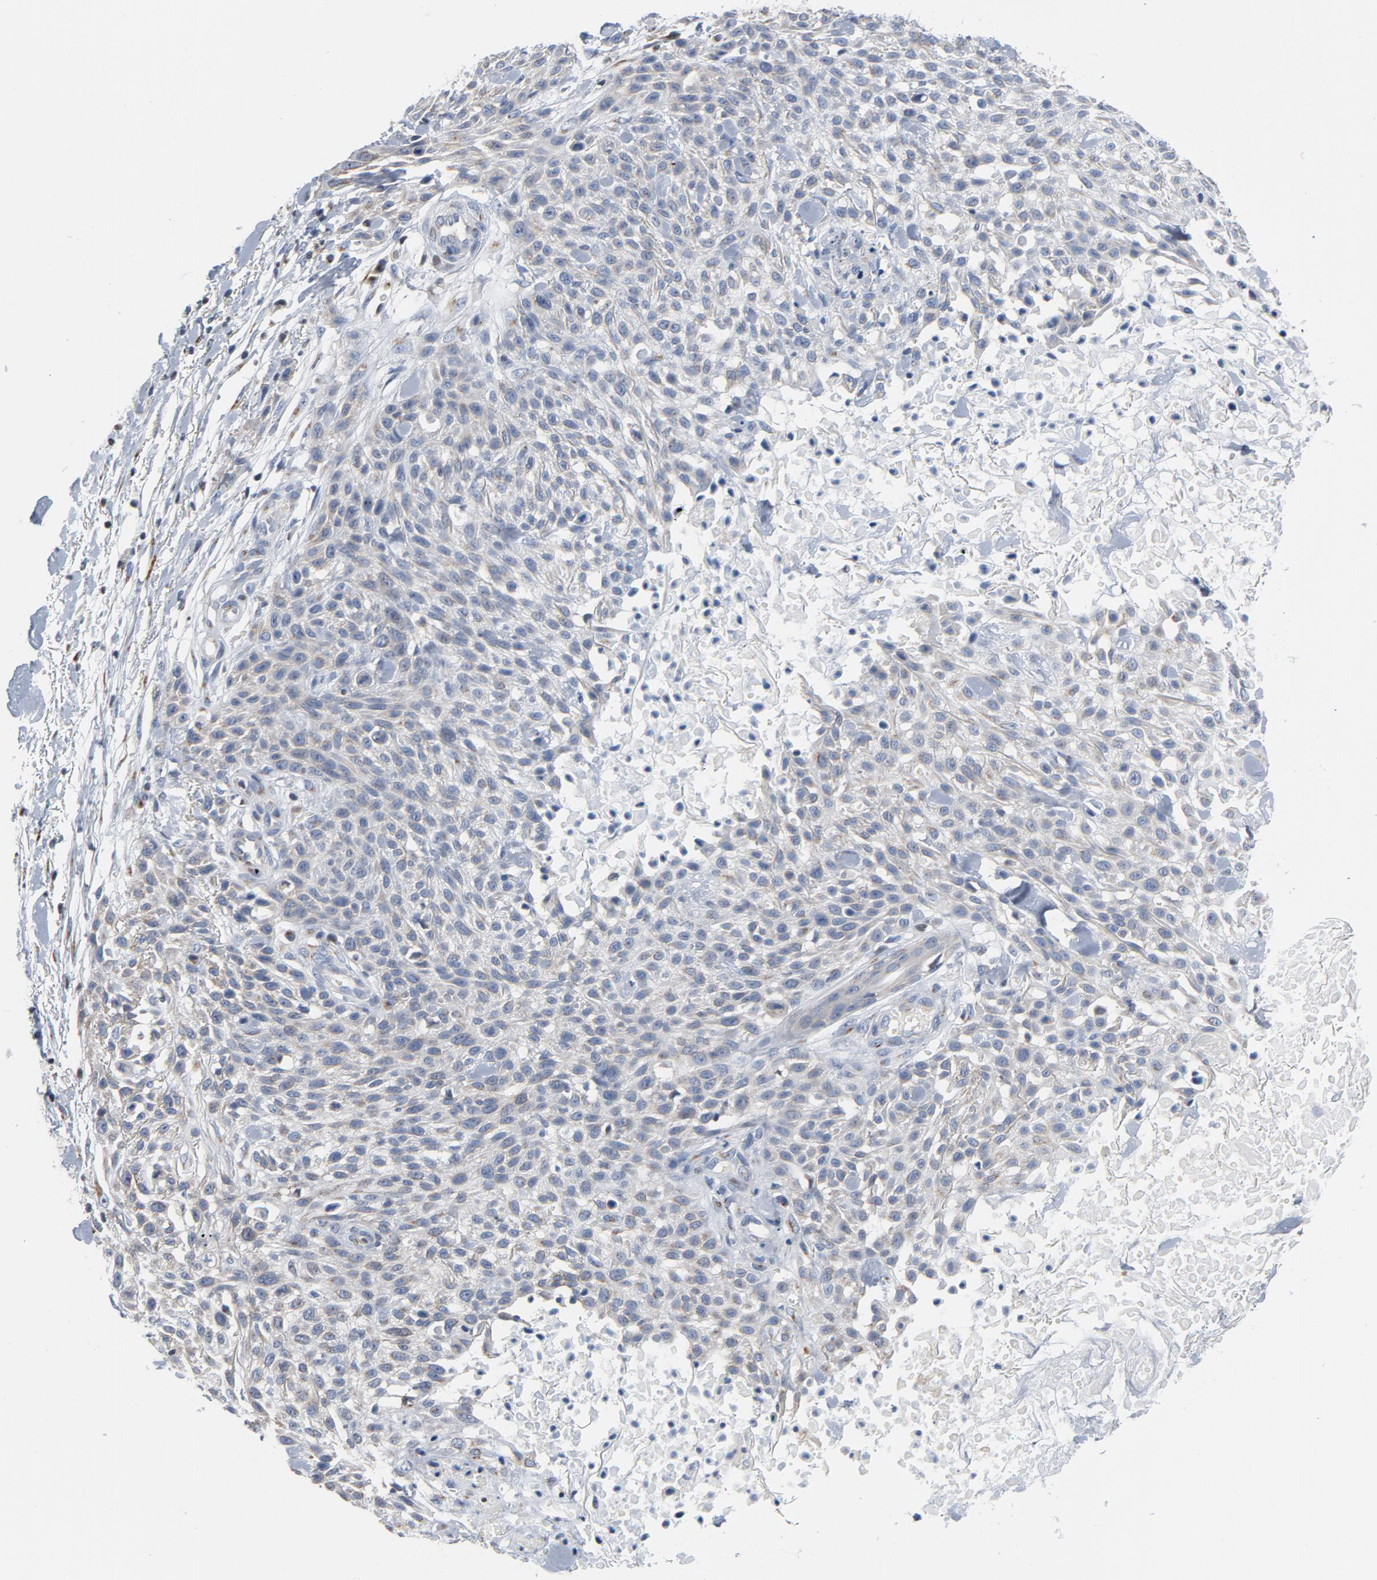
{"staining": {"intensity": "moderate", "quantity": "25%-75%", "location": "cytoplasmic/membranous"}, "tissue": "skin cancer", "cell_type": "Tumor cells", "image_type": "cancer", "snomed": [{"axis": "morphology", "description": "Squamous cell carcinoma, NOS"}, {"axis": "topography", "description": "Skin"}], "caption": "An IHC image of tumor tissue is shown. Protein staining in brown labels moderate cytoplasmic/membranous positivity in skin cancer within tumor cells.", "gene": "YIPF6", "patient": {"sex": "female", "age": 42}}